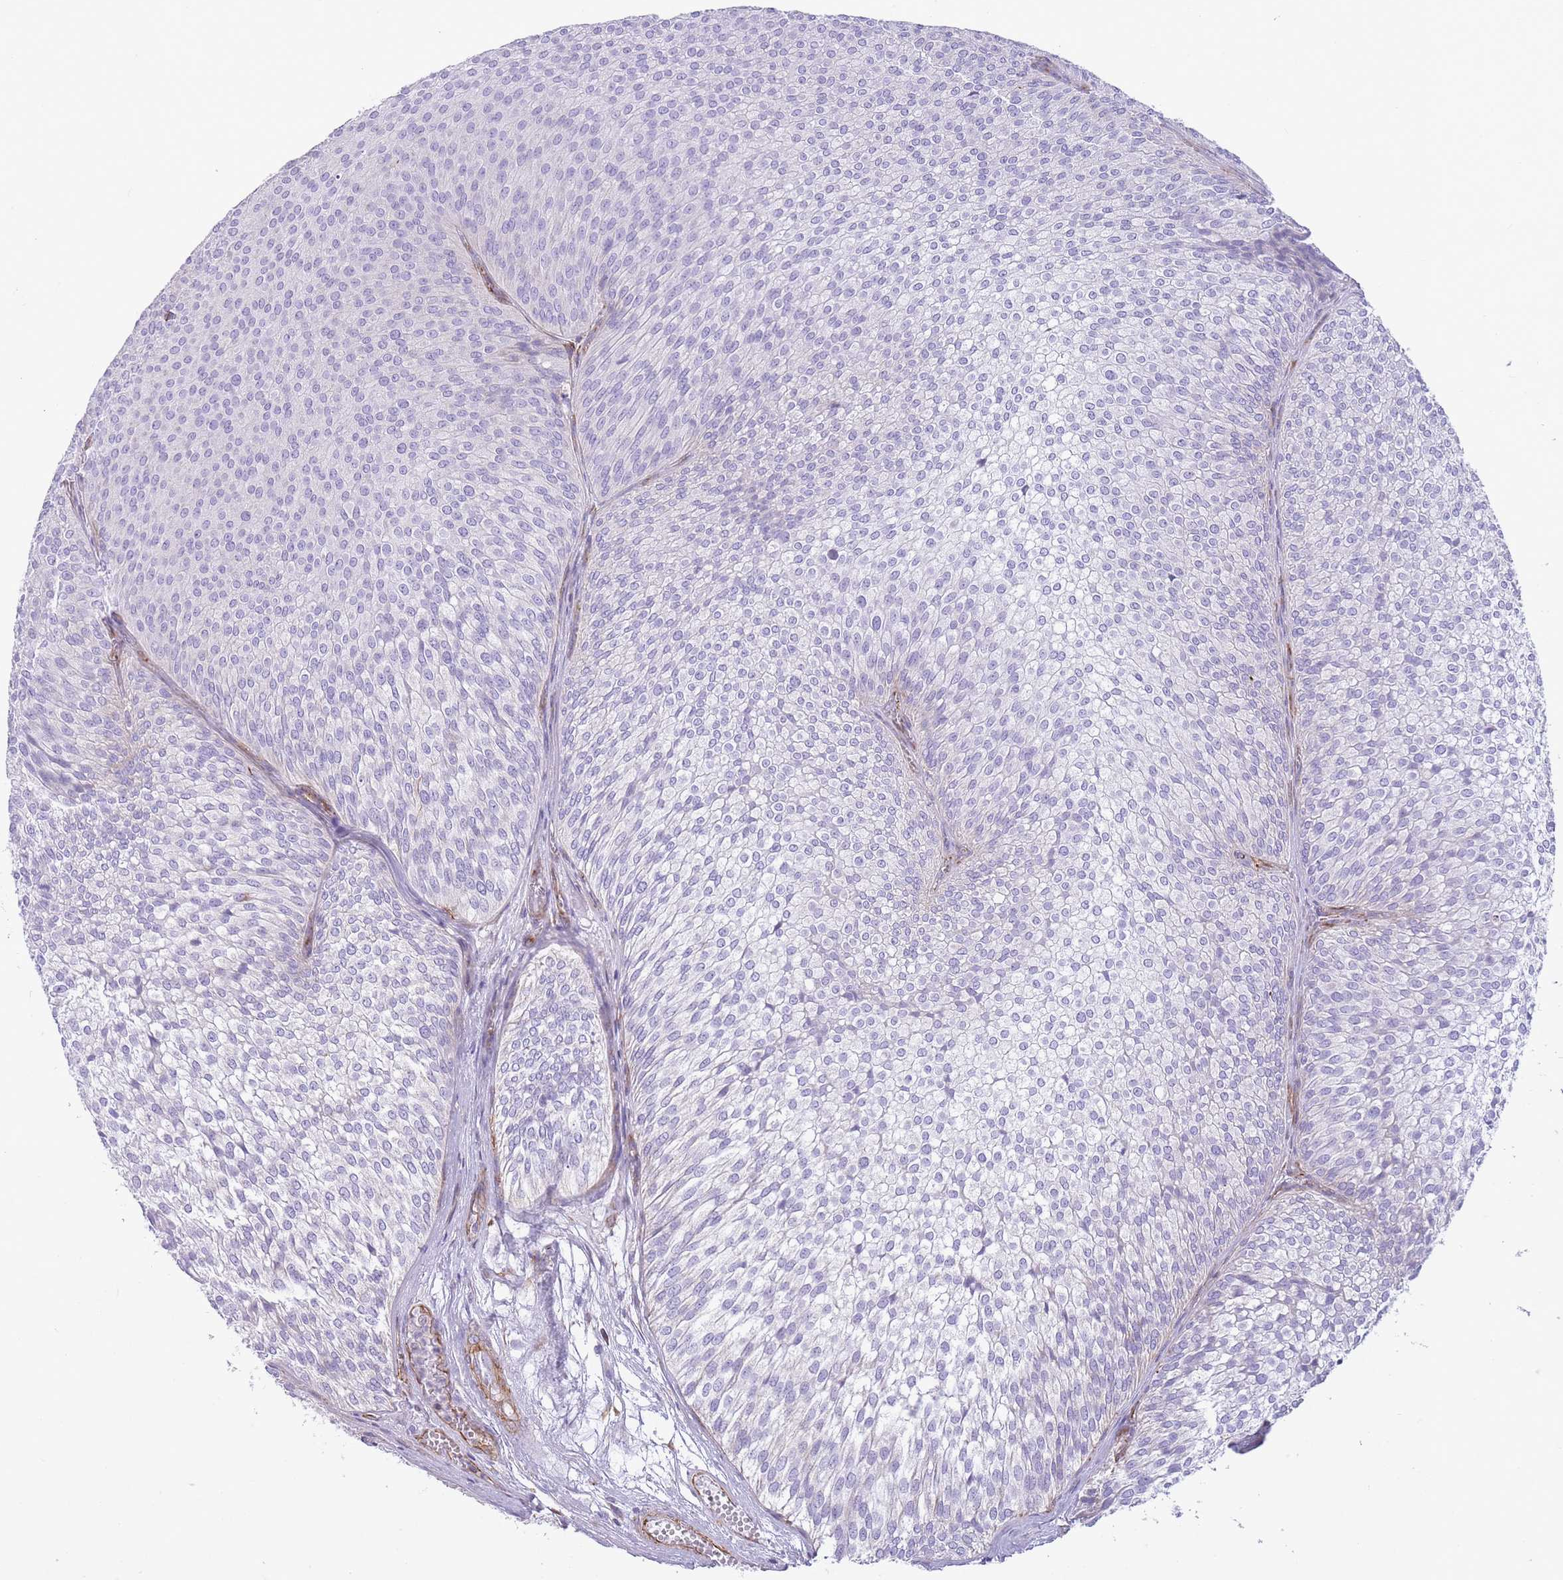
{"staining": {"intensity": "negative", "quantity": "none", "location": "none"}, "tissue": "urothelial cancer", "cell_type": "Tumor cells", "image_type": "cancer", "snomed": [{"axis": "morphology", "description": "Urothelial carcinoma, Low grade"}, {"axis": "topography", "description": "Urinary bladder"}], "caption": "This histopathology image is of urothelial carcinoma (low-grade) stained with immunohistochemistry (IHC) to label a protein in brown with the nuclei are counter-stained blue. There is no expression in tumor cells.", "gene": "PTCD1", "patient": {"sex": "male", "age": 91}}